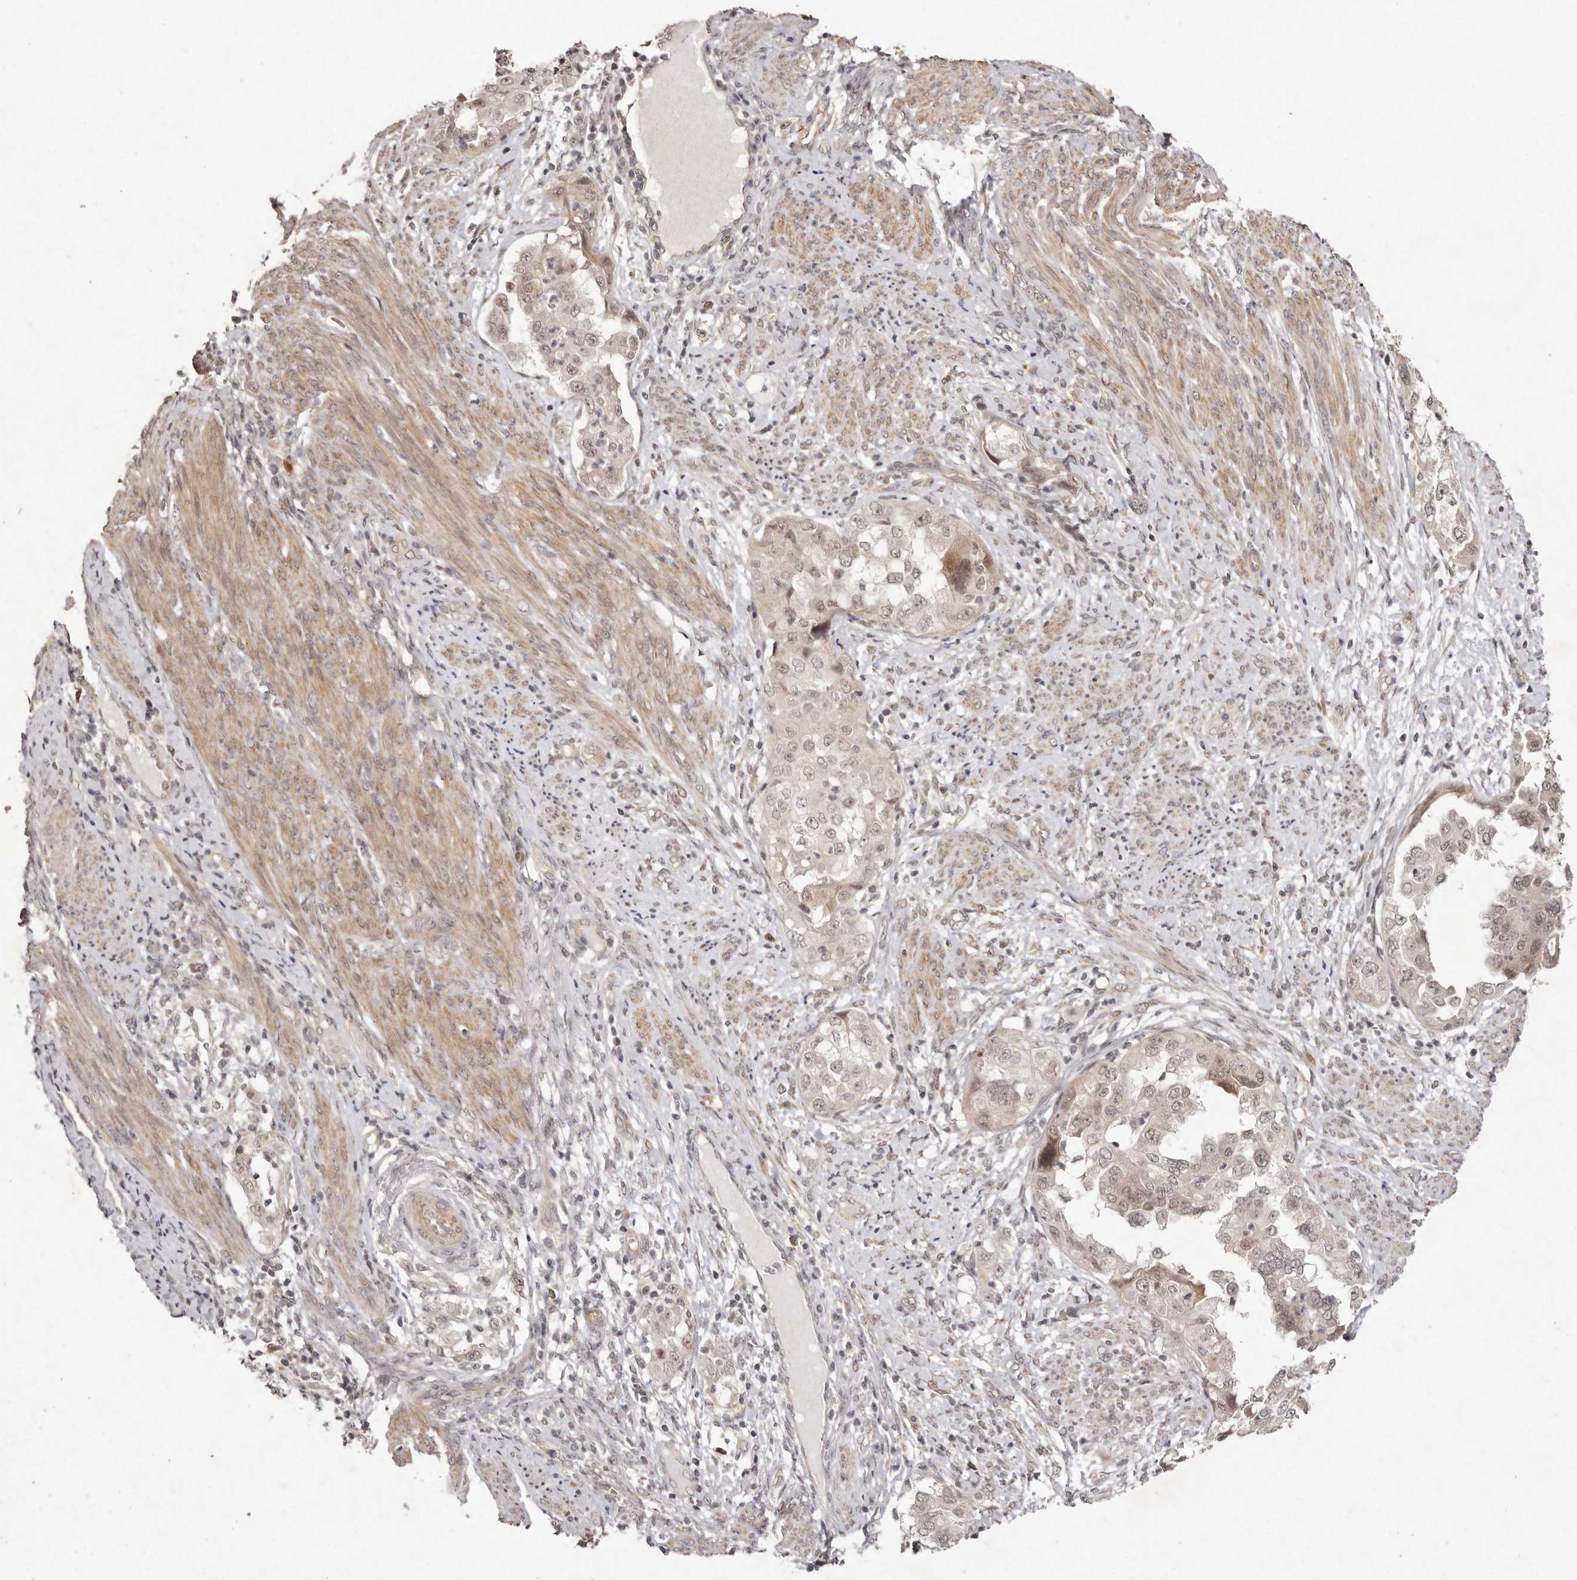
{"staining": {"intensity": "weak", "quantity": ">75%", "location": "cytoplasmic/membranous,nuclear"}, "tissue": "endometrial cancer", "cell_type": "Tumor cells", "image_type": "cancer", "snomed": [{"axis": "morphology", "description": "Adenocarcinoma, NOS"}, {"axis": "topography", "description": "Endometrium"}], "caption": "Protein expression analysis of human endometrial cancer (adenocarcinoma) reveals weak cytoplasmic/membranous and nuclear staining in approximately >75% of tumor cells. The protein of interest is shown in brown color, while the nuclei are stained blue.", "gene": "BUD31", "patient": {"sex": "female", "age": 85}}